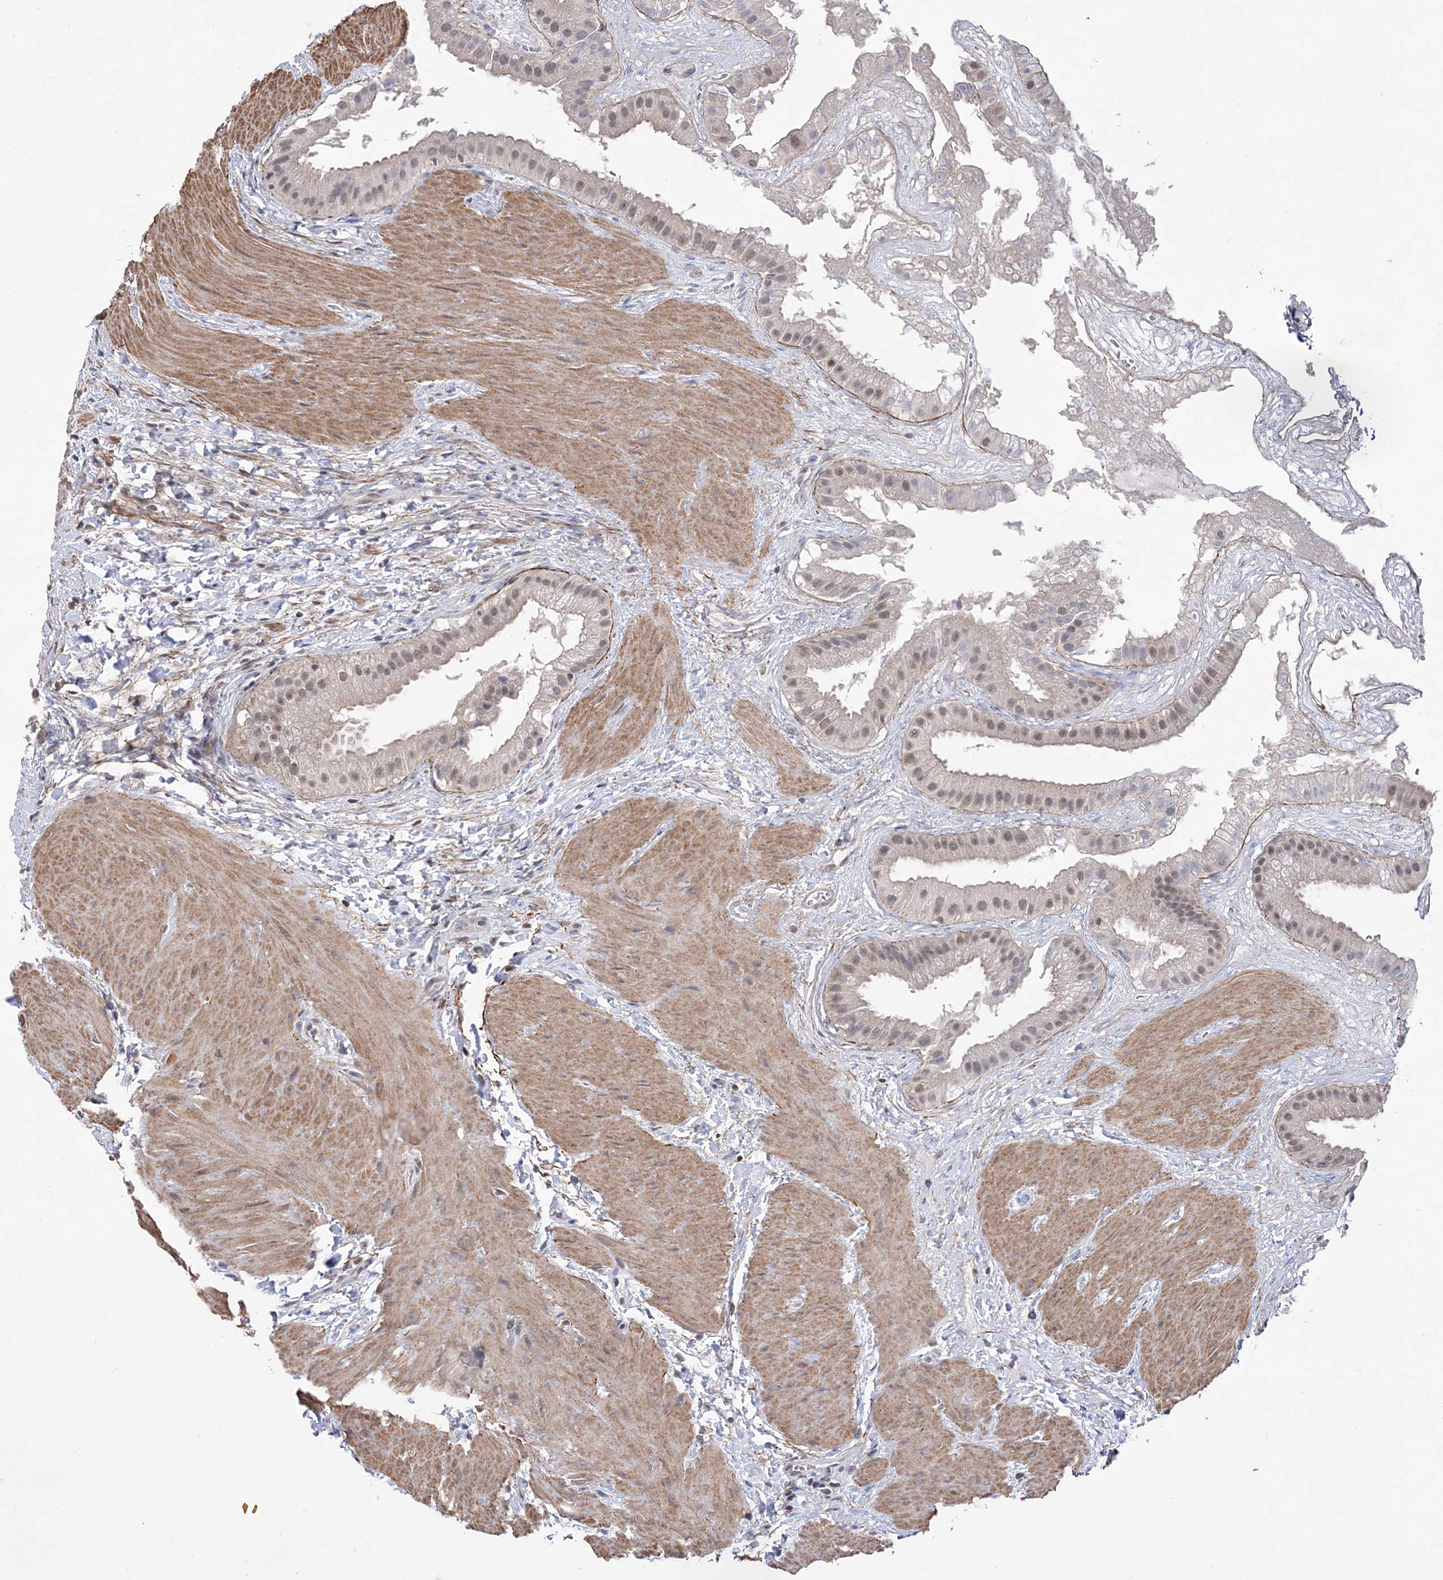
{"staining": {"intensity": "weak", "quantity": ">75%", "location": "nuclear"}, "tissue": "gallbladder", "cell_type": "Glandular cells", "image_type": "normal", "snomed": [{"axis": "morphology", "description": "Normal tissue, NOS"}, {"axis": "topography", "description": "Gallbladder"}], "caption": "High-power microscopy captured an IHC histopathology image of normal gallbladder, revealing weak nuclear staining in approximately >75% of glandular cells.", "gene": "BOD1L1", "patient": {"sex": "male", "age": 55}}